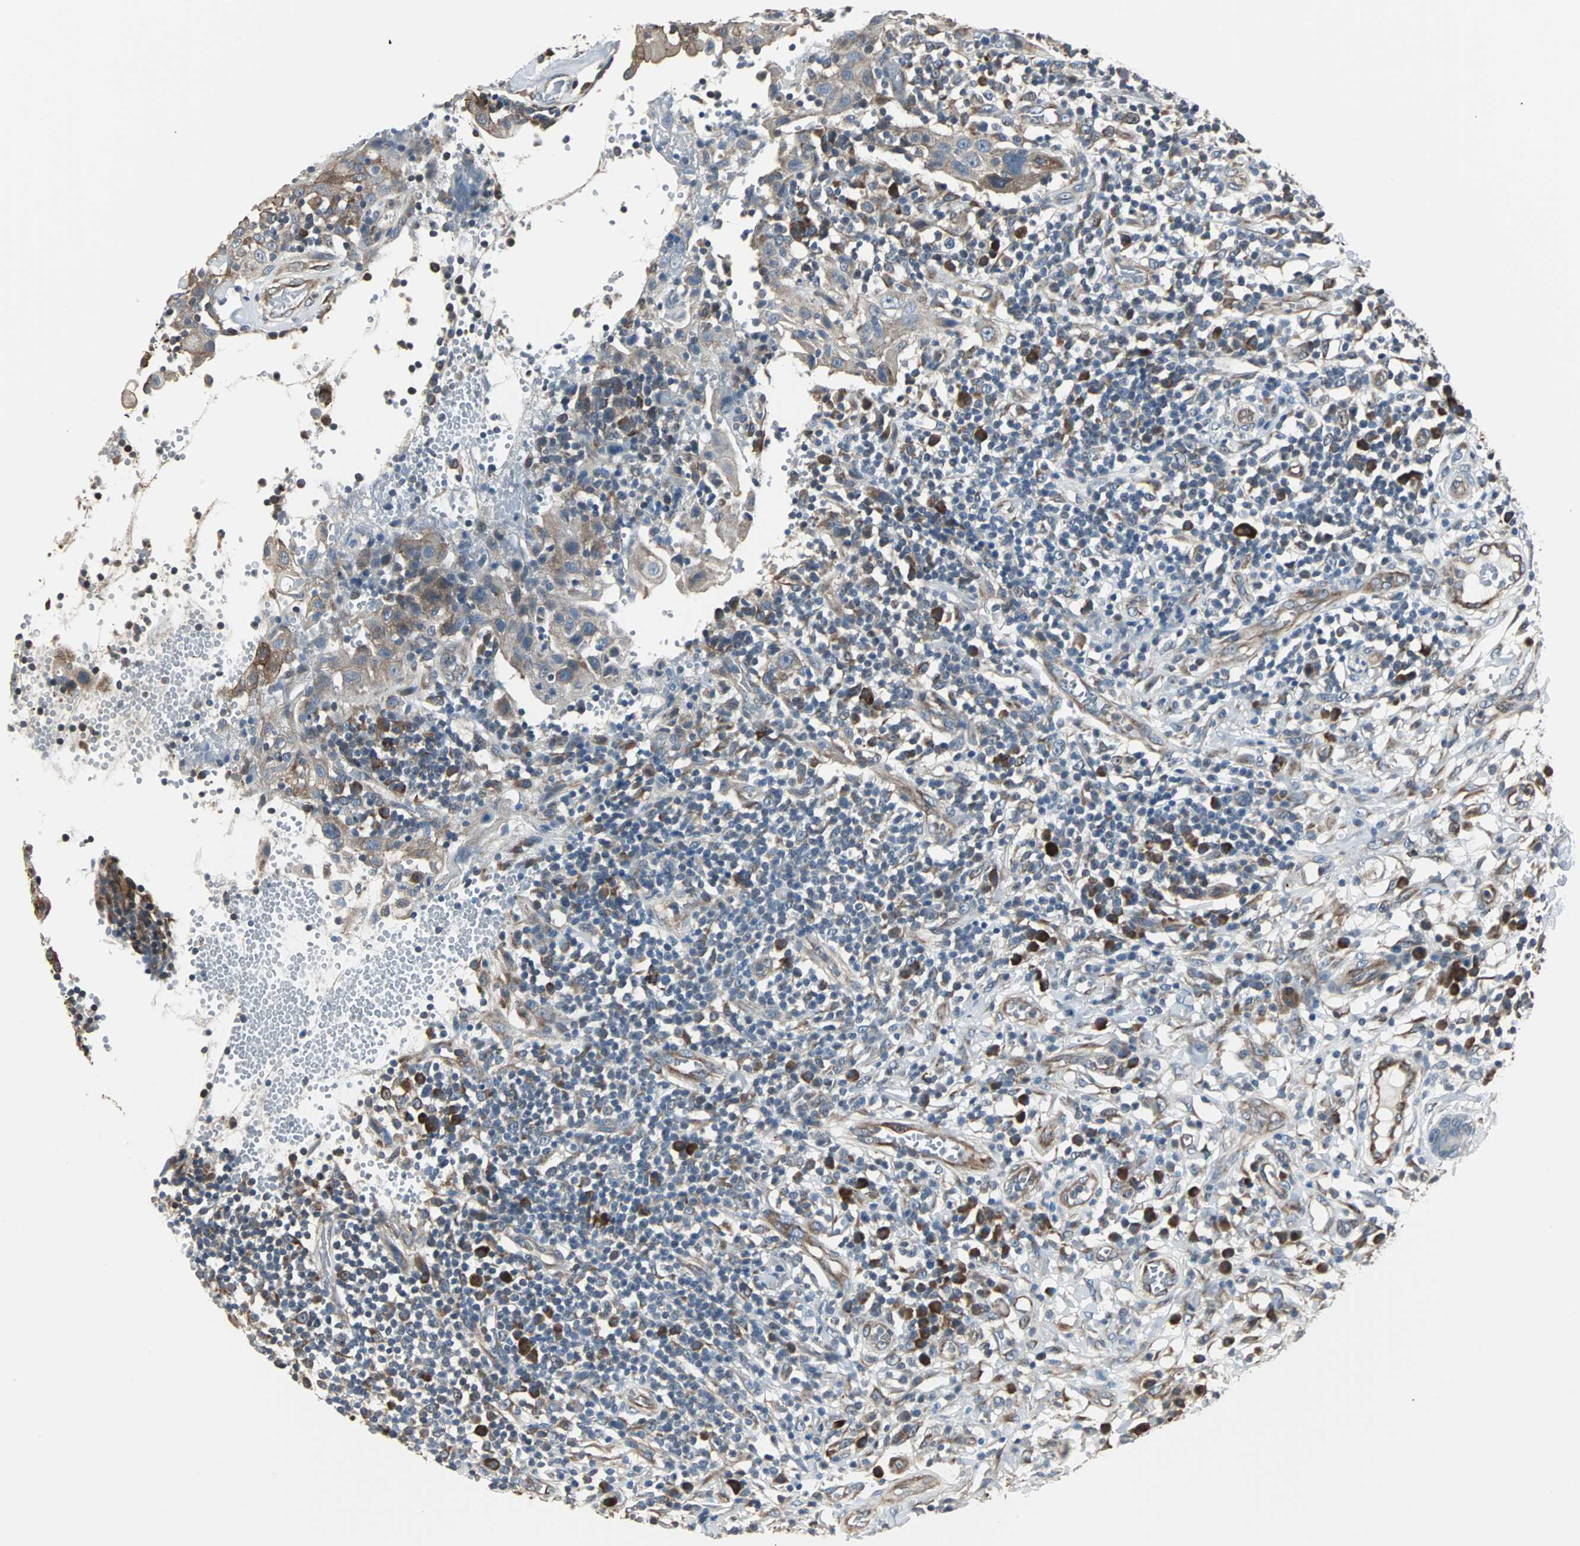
{"staining": {"intensity": "weak", "quantity": "25%-75%", "location": "cytoplasmic/membranous"}, "tissue": "thyroid cancer", "cell_type": "Tumor cells", "image_type": "cancer", "snomed": [{"axis": "morphology", "description": "Carcinoma, NOS"}, {"axis": "topography", "description": "Thyroid gland"}], "caption": "Immunohistochemistry (IHC) (DAB (3,3'-diaminobenzidine)) staining of human thyroid cancer (carcinoma) displays weak cytoplasmic/membranous protein expression in approximately 25%-75% of tumor cells.", "gene": "CHP1", "patient": {"sex": "female", "age": 77}}